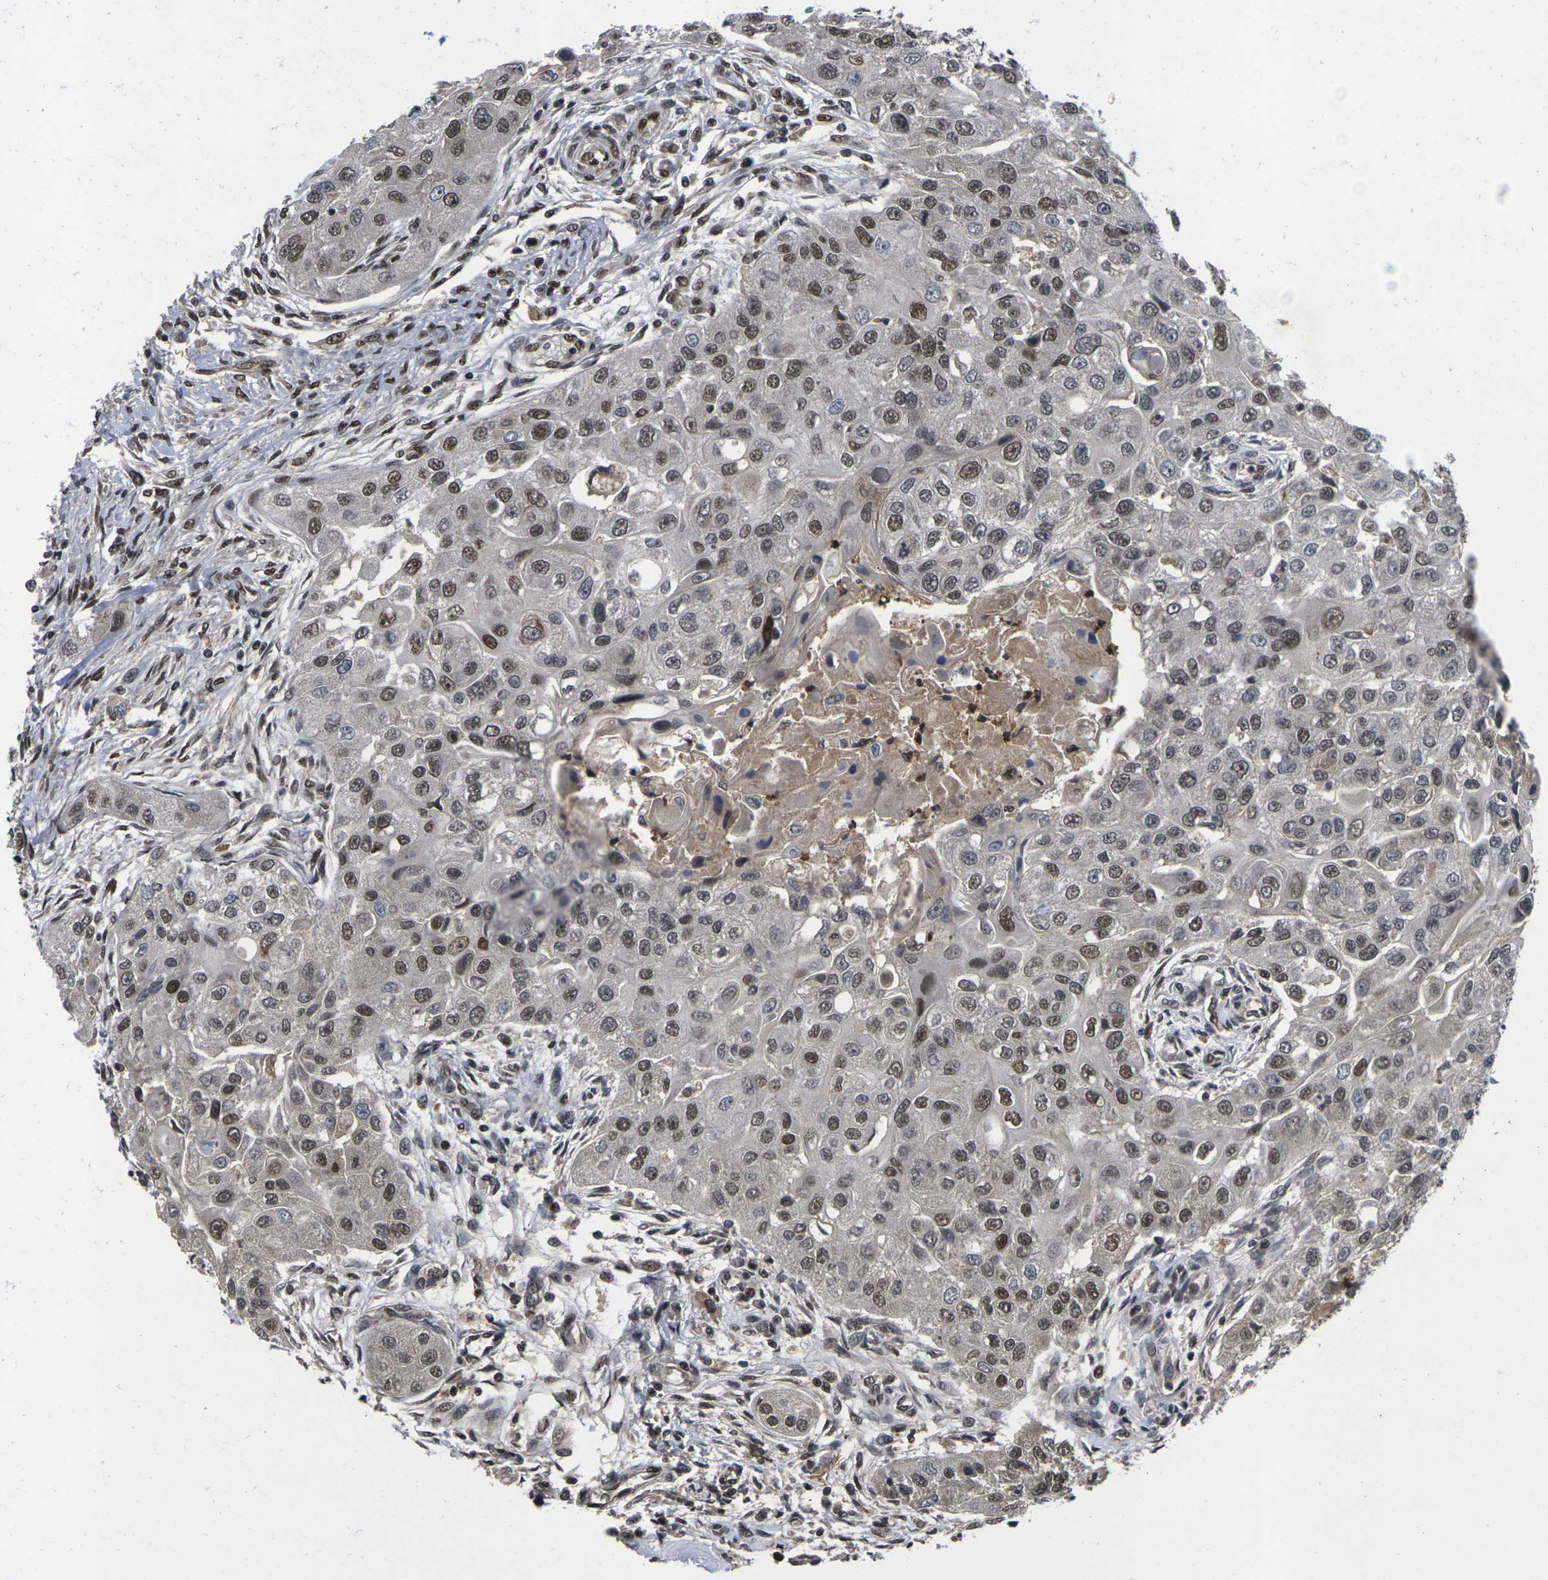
{"staining": {"intensity": "moderate", "quantity": "25%-75%", "location": "nuclear"}, "tissue": "head and neck cancer", "cell_type": "Tumor cells", "image_type": "cancer", "snomed": [{"axis": "morphology", "description": "Normal tissue, NOS"}, {"axis": "morphology", "description": "Squamous cell carcinoma, NOS"}, {"axis": "topography", "description": "Skeletal muscle"}, {"axis": "topography", "description": "Head-Neck"}], "caption": "Tumor cells reveal medium levels of moderate nuclear positivity in approximately 25%-75% of cells in human head and neck cancer (squamous cell carcinoma). The protein is stained brown, and the nuclei are stained in blue (DAB (3,3'-diaminobenzidine) IHC with brightfield microscopy, high magnification).", "gene": "GTF2E1", "patient": {"sex": "male", "age": 51}}